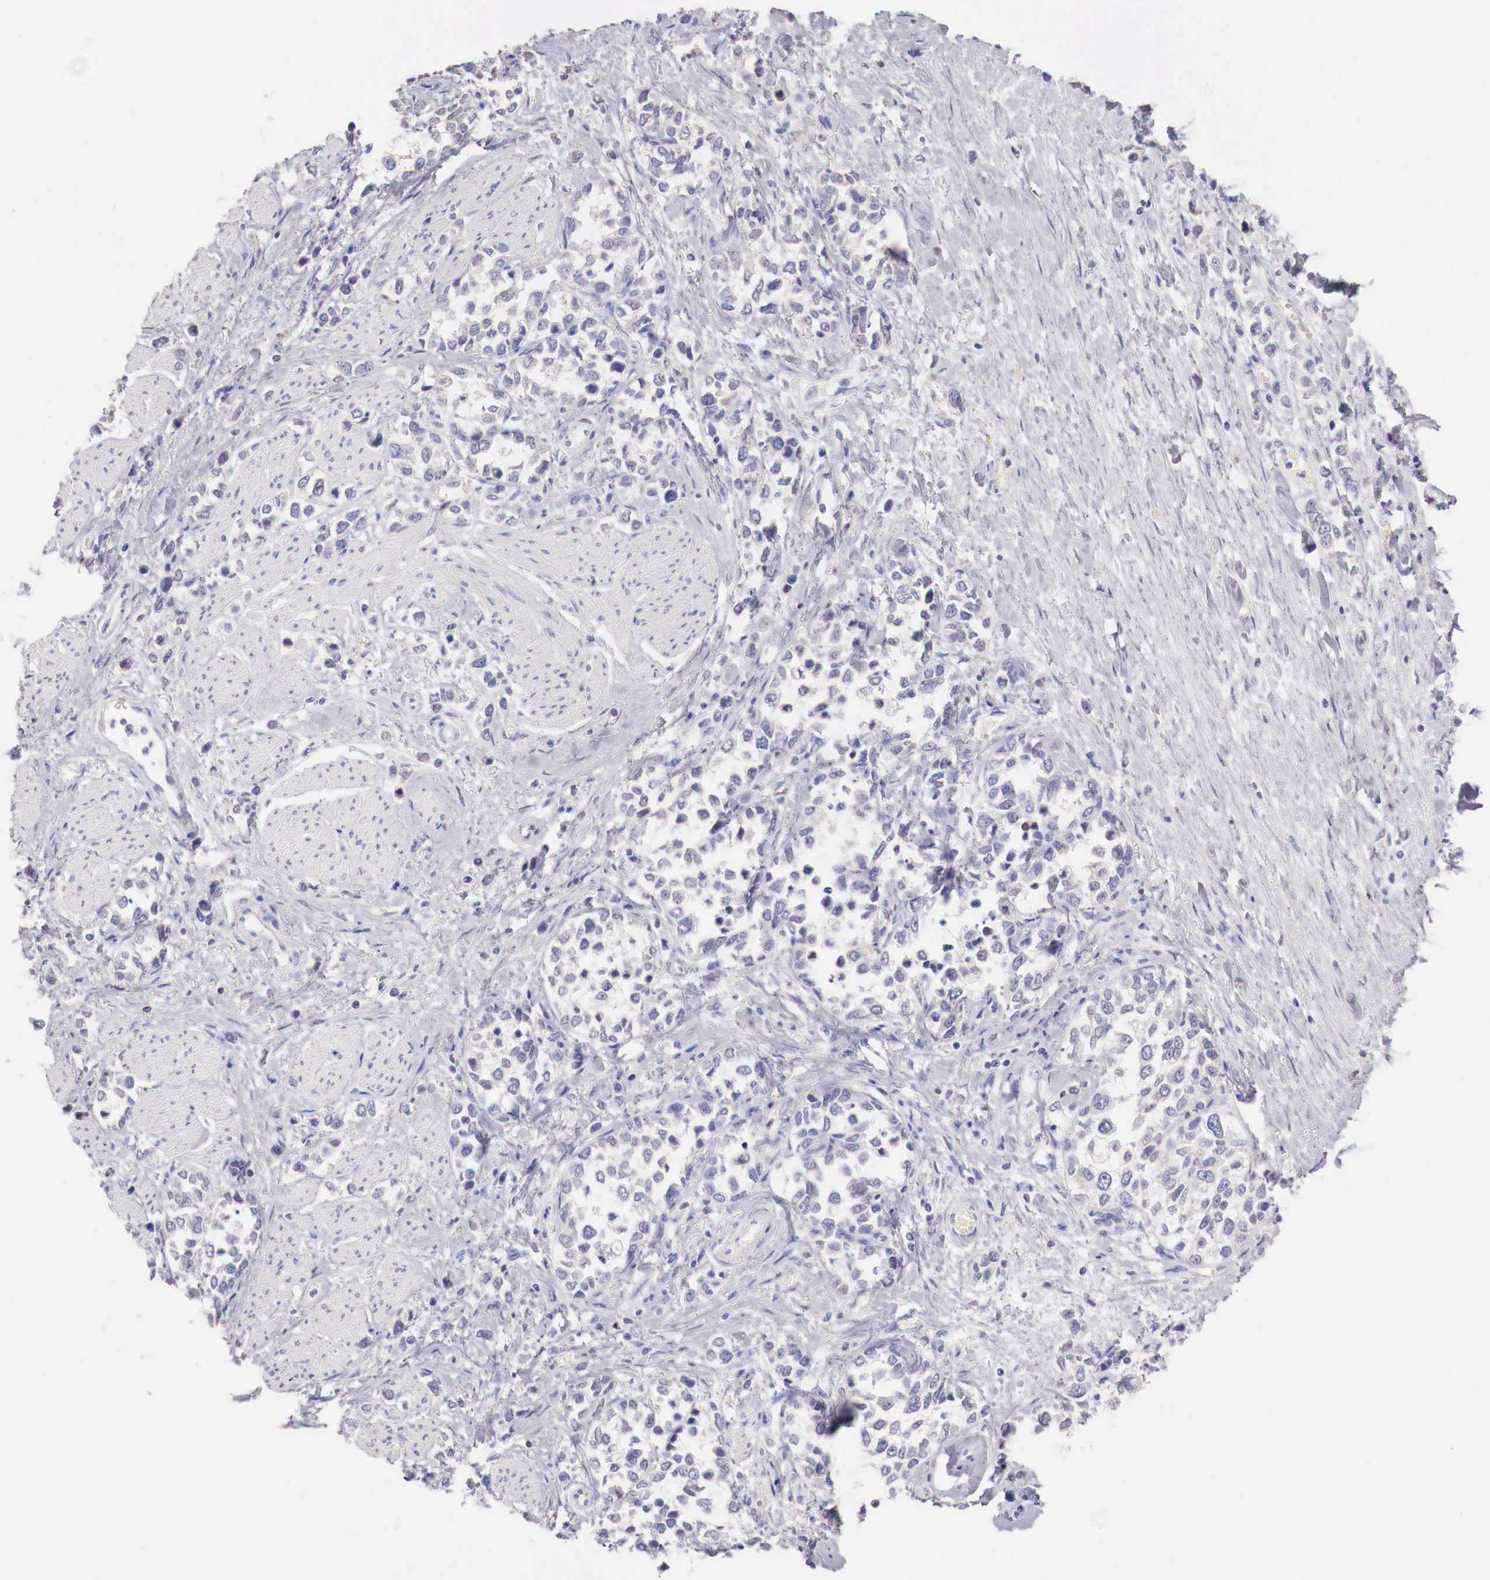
{"staining": {"intensity": "negative", "quantity": "none", "location": "none"}, "tissue": "stomach cancer", "cell_type": "Tumor cells", "image_type": "cancer", "snomed": [{"axis": "morphology", "description": "Adenocarcinoma, NOS"}, {"axis": "topography", "description": "Stomach, upper"}], "caption": "Micrograph shows no protein positivity in tumor cells of stomach adenocarcinoma tissue.", "gene": "ITIH6", "patient": {"sex": "male", "age": 76}}